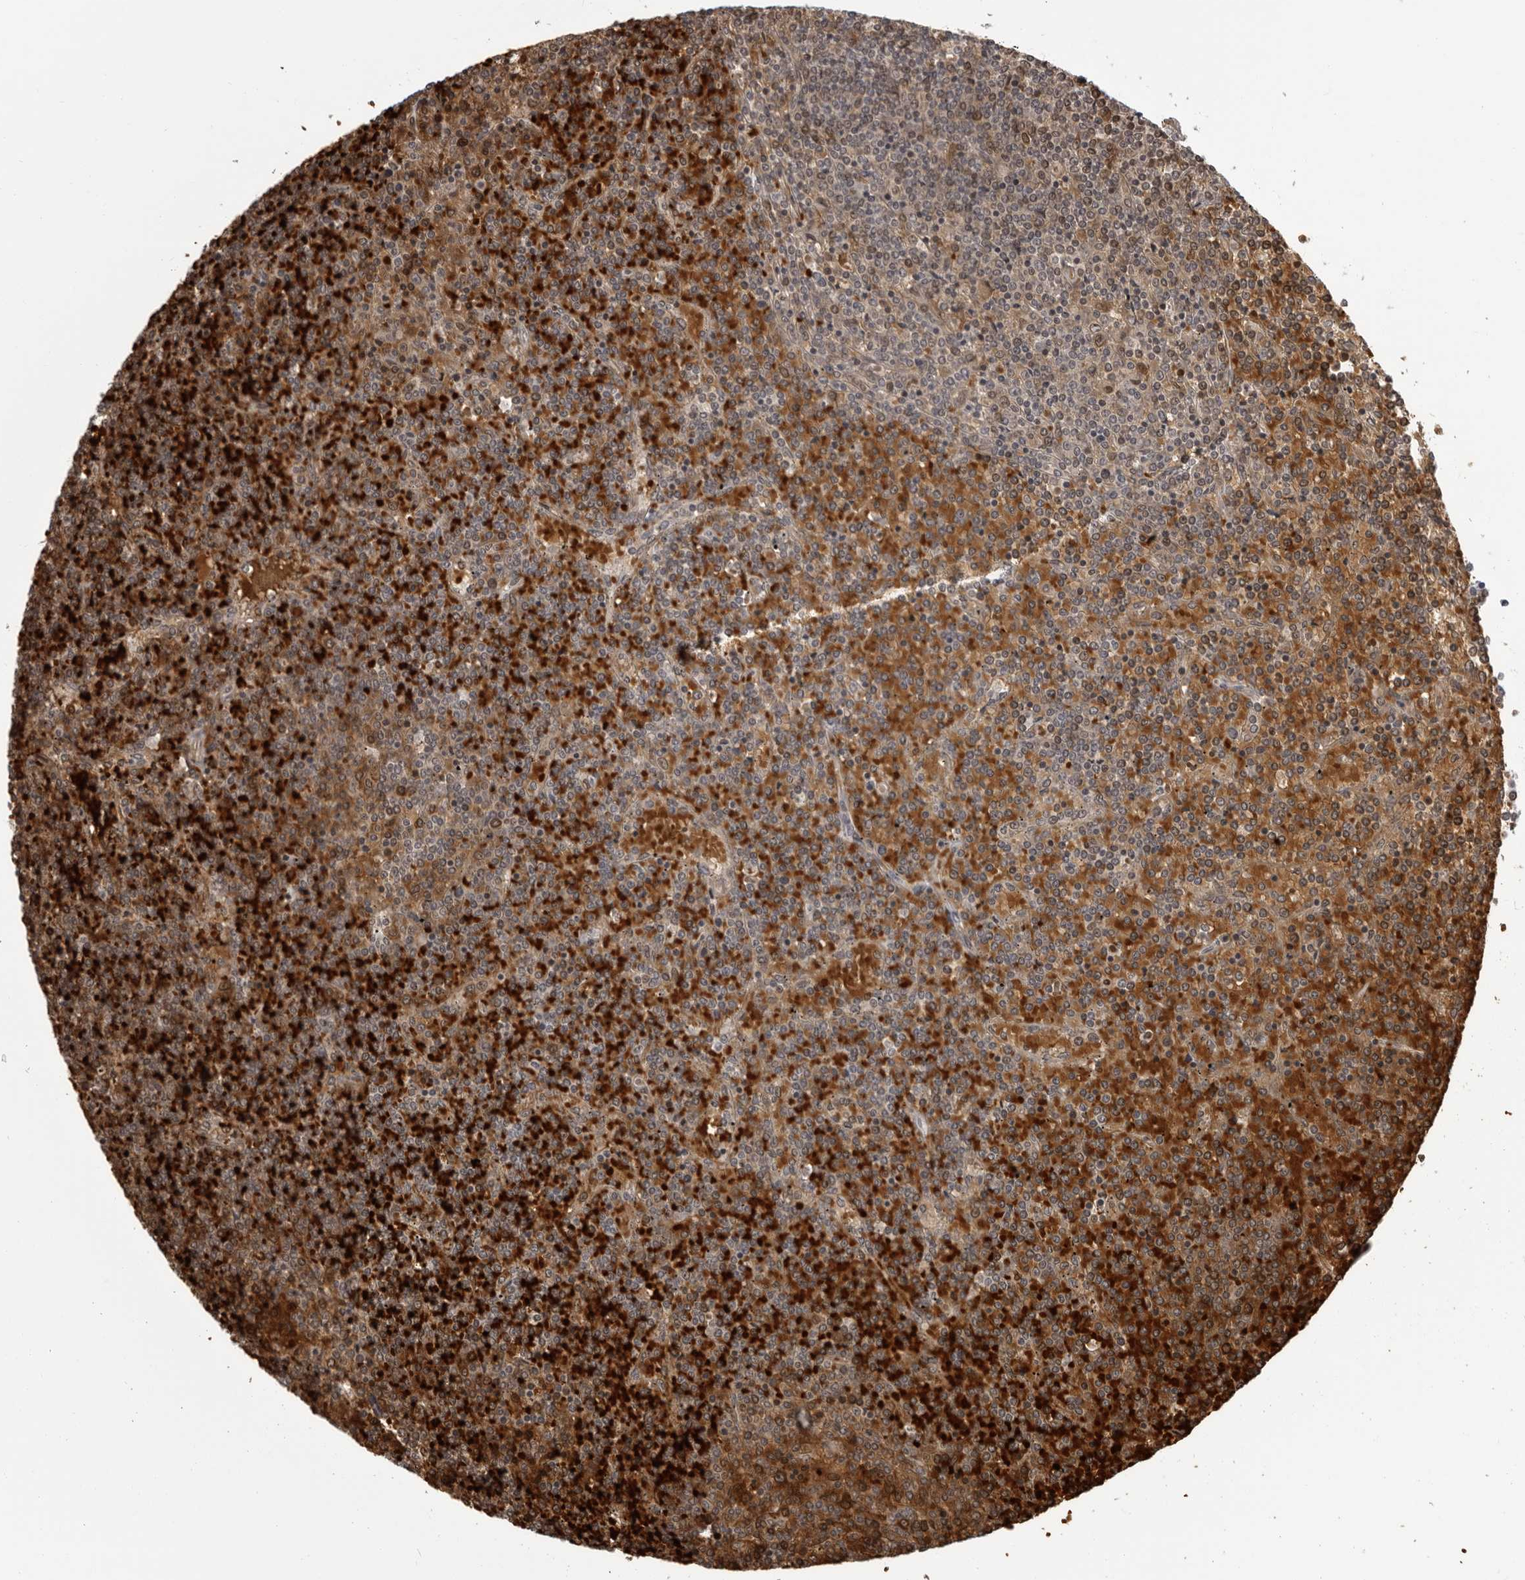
{"staining": {"intensity": "weak", "quantity": ">75%", "location": "cytoplasmic/membranous"}, "tissue": "lymphoma", "cell_type": "Tumor cells", "image_type": "cancer", "snomed": [{"axis": "morphology", "description": "Malignant lymphoma, non-Hodgkin's type, Low grade"}, {"axis": "topography", "description": "Spleen"}], "caption": "The image shows a brown stain indicating the presence of a protein in the cytoplasmic/membranous of tumor cells in lymphoma.", "gene": "THOP1", "patient": {"sex": "female", "age": 19}}